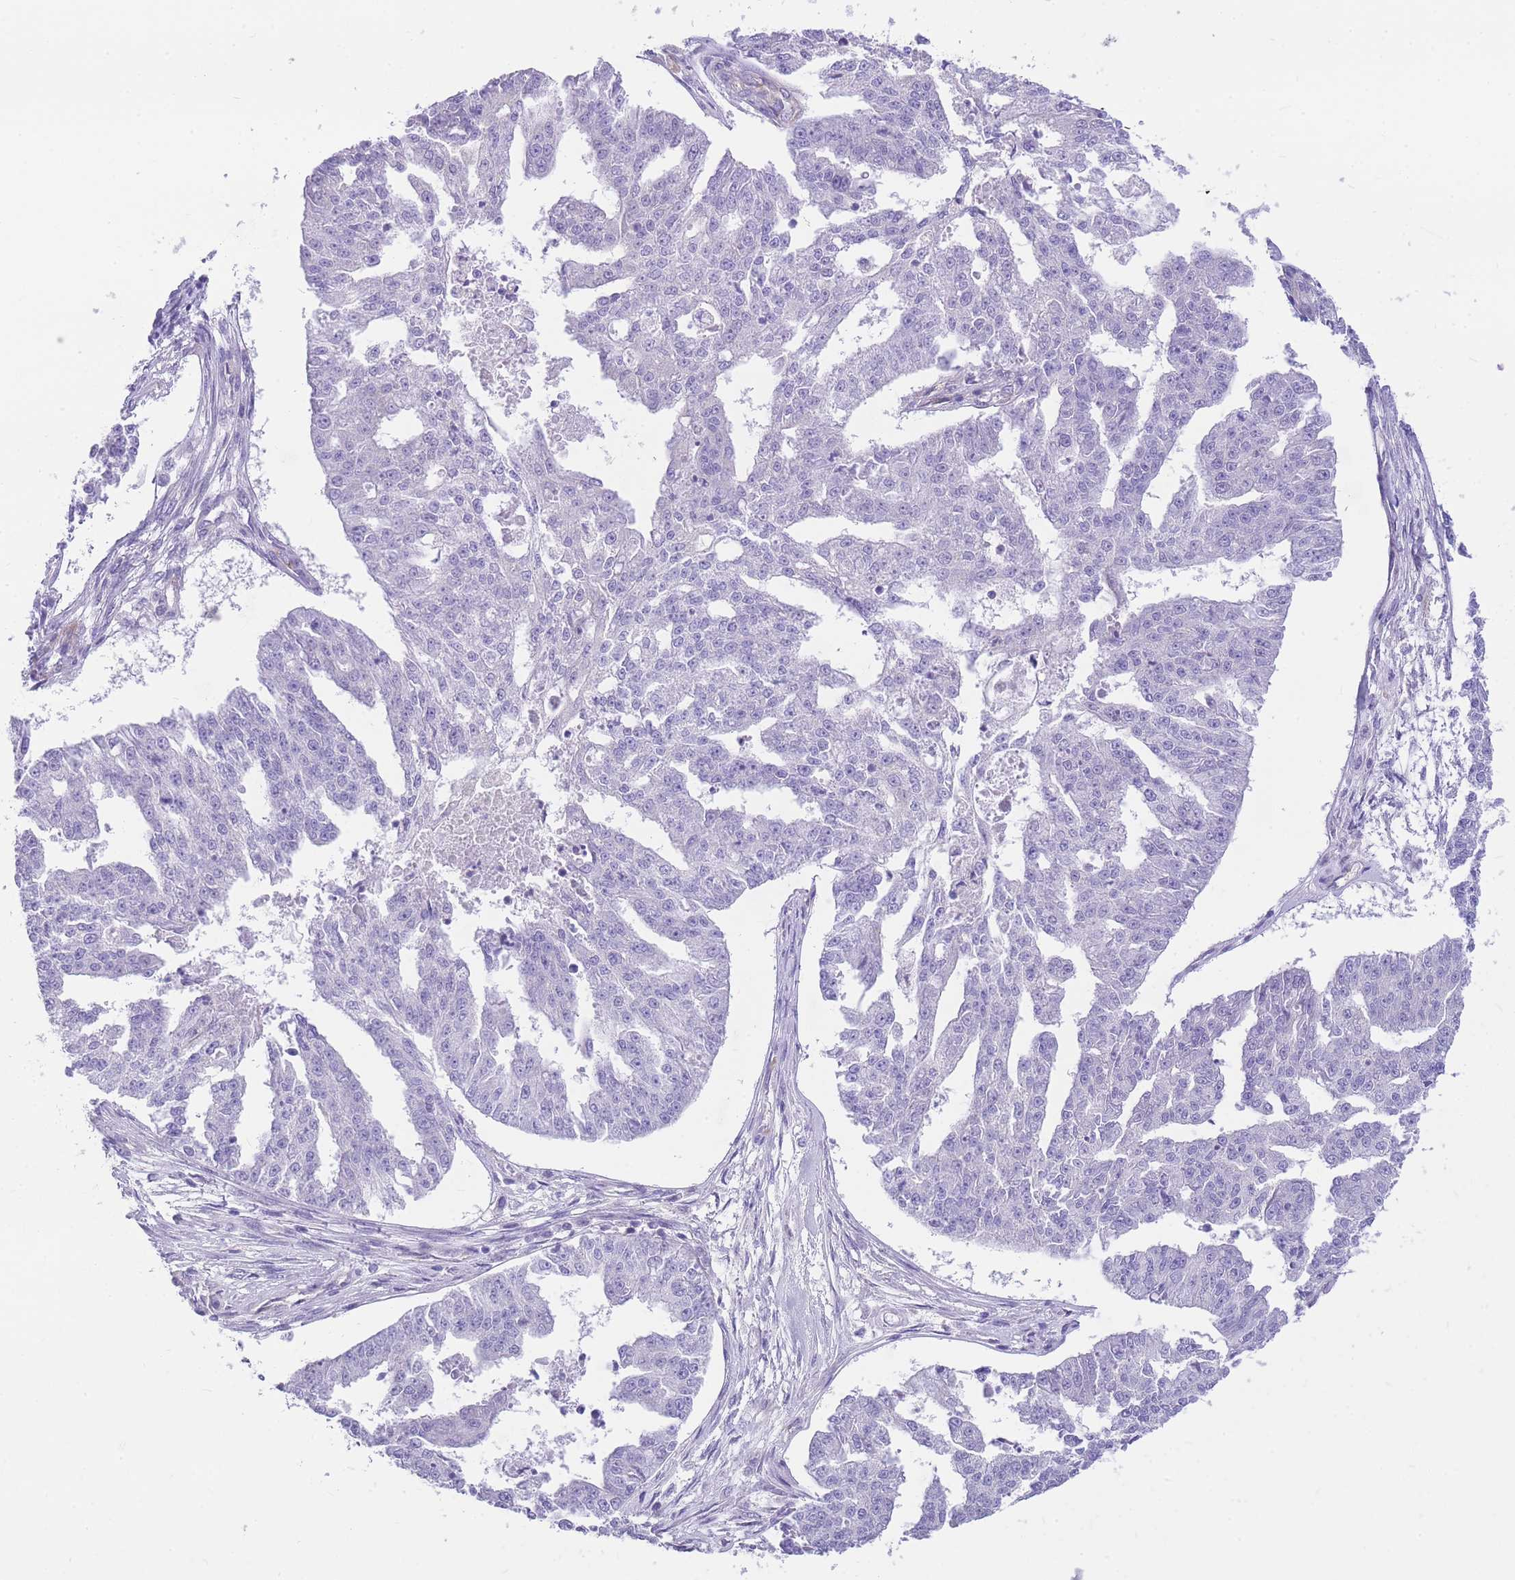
{"staining": {"intensity": "negative", "quantity": "none", "location": "none"}, "tissue": "ovarian cancer", "cell_type": "Tumor cells", "image_type": "cancer", "snomed": [{"axis": "morphology", "description": "Cystadenocarcinoma, serous, NOS"}, {"axis": "topography", "description": "Ovary"}], "caption": "IHC of ovarian serous cystadenocarcinoma shows no staining in tumor cells.", "gene": "S100PBP", "patient": {"sex": "female", "age": 58}}